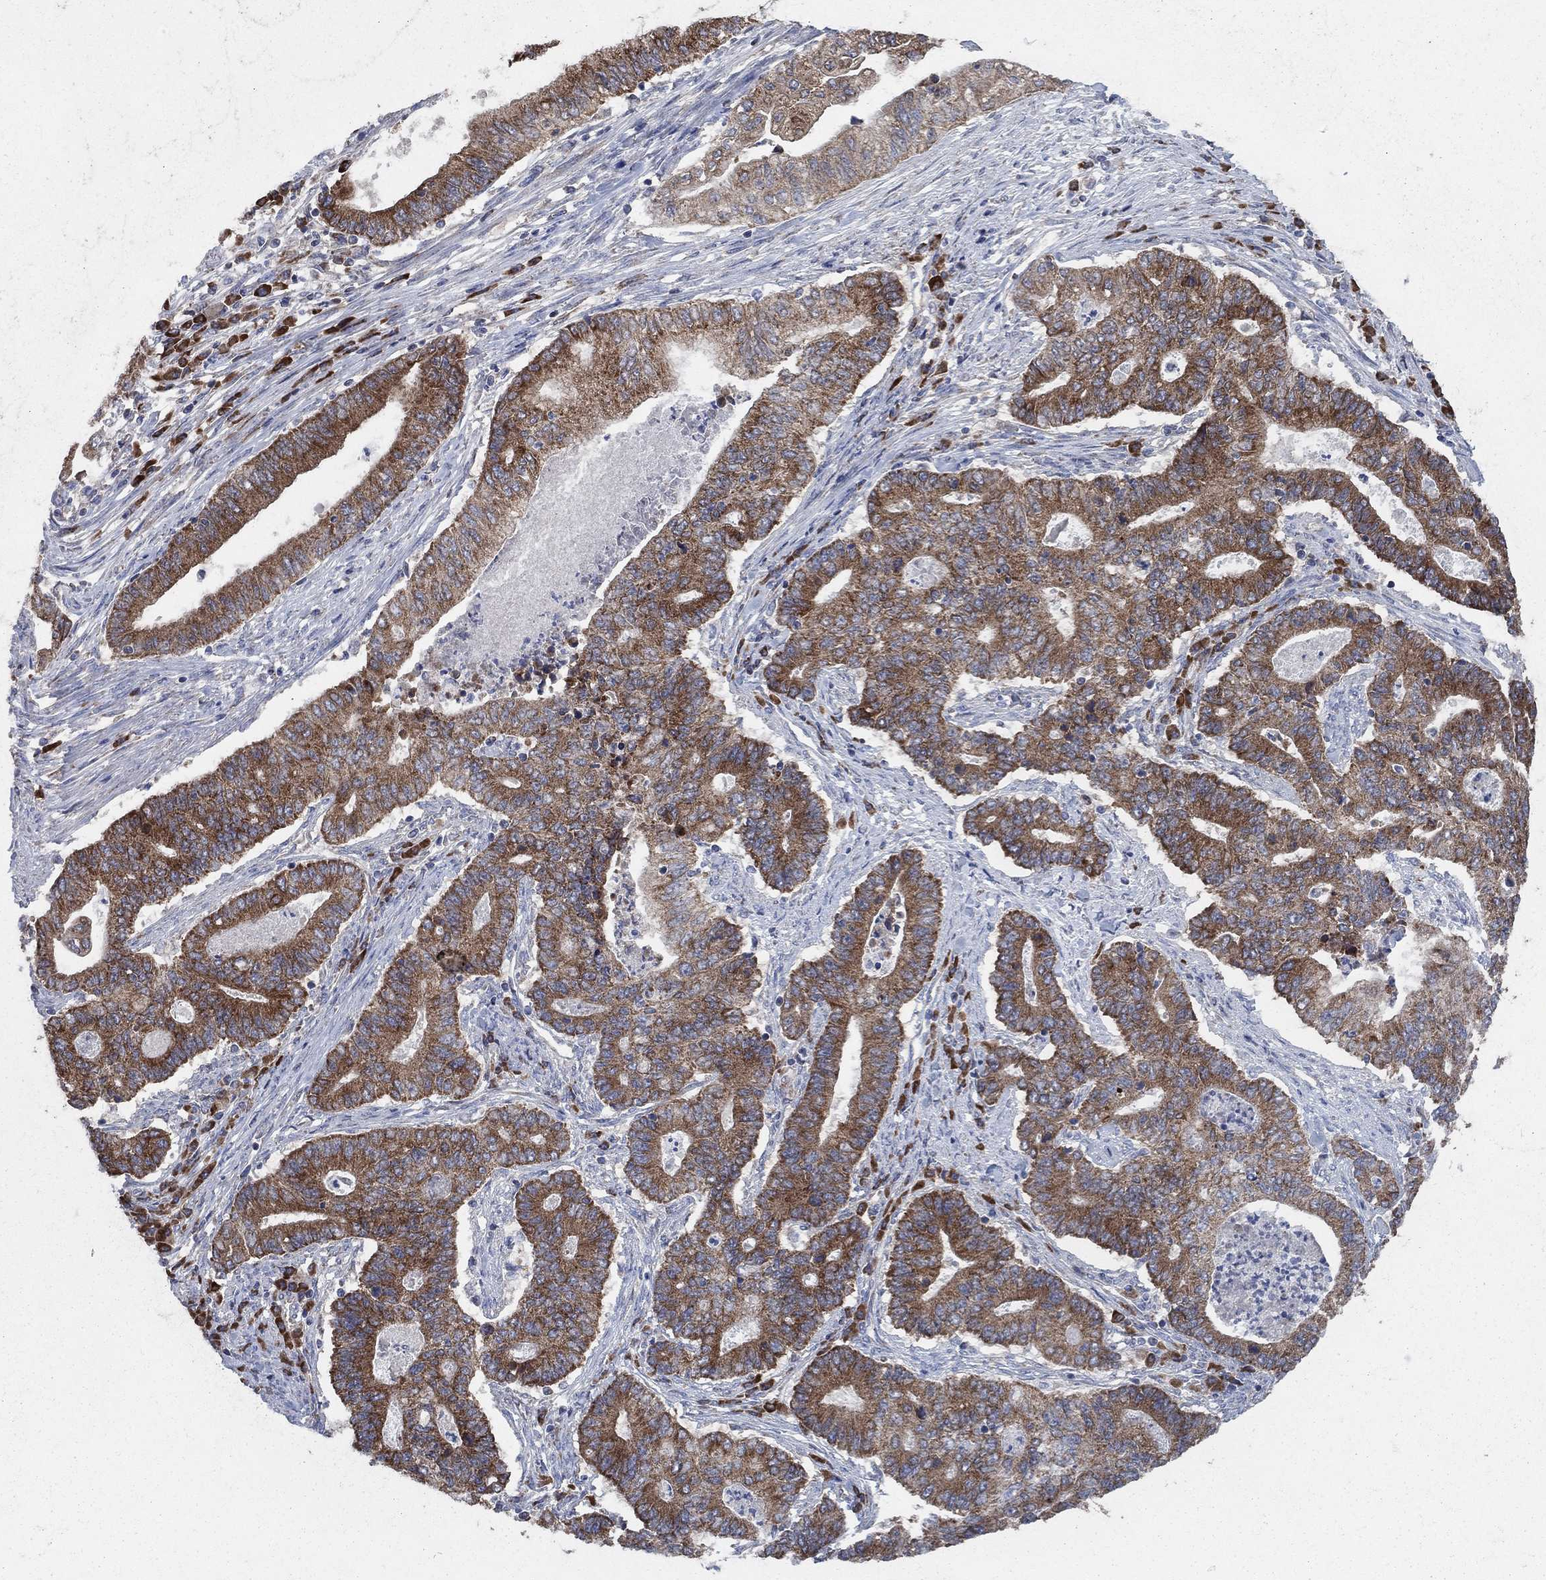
{"staining": {"intensity": "strong", "quantity": "25%-75%", "location": "cytoplasmic/membranous"}, "tissue": "endometrial cancer", "cell_type": "Tumor cells", "image_type": "cancer", "snomed": [{"axis": "morphology", "description": "Adenocarcinoma, NOS"}, {"axis": "topography", "description": "Uterus"}, {"axis": "topography", "description": "Endometrium"}], "caption": "Endometrial adenocarcinoma was stained to show a protein in brown. There is high levels of strong cytoplasmic/membranous expression in approximately 25%-75% of tumor cells.", "gene": "HID1", "patient": {"sex": "female", "age": 54}}